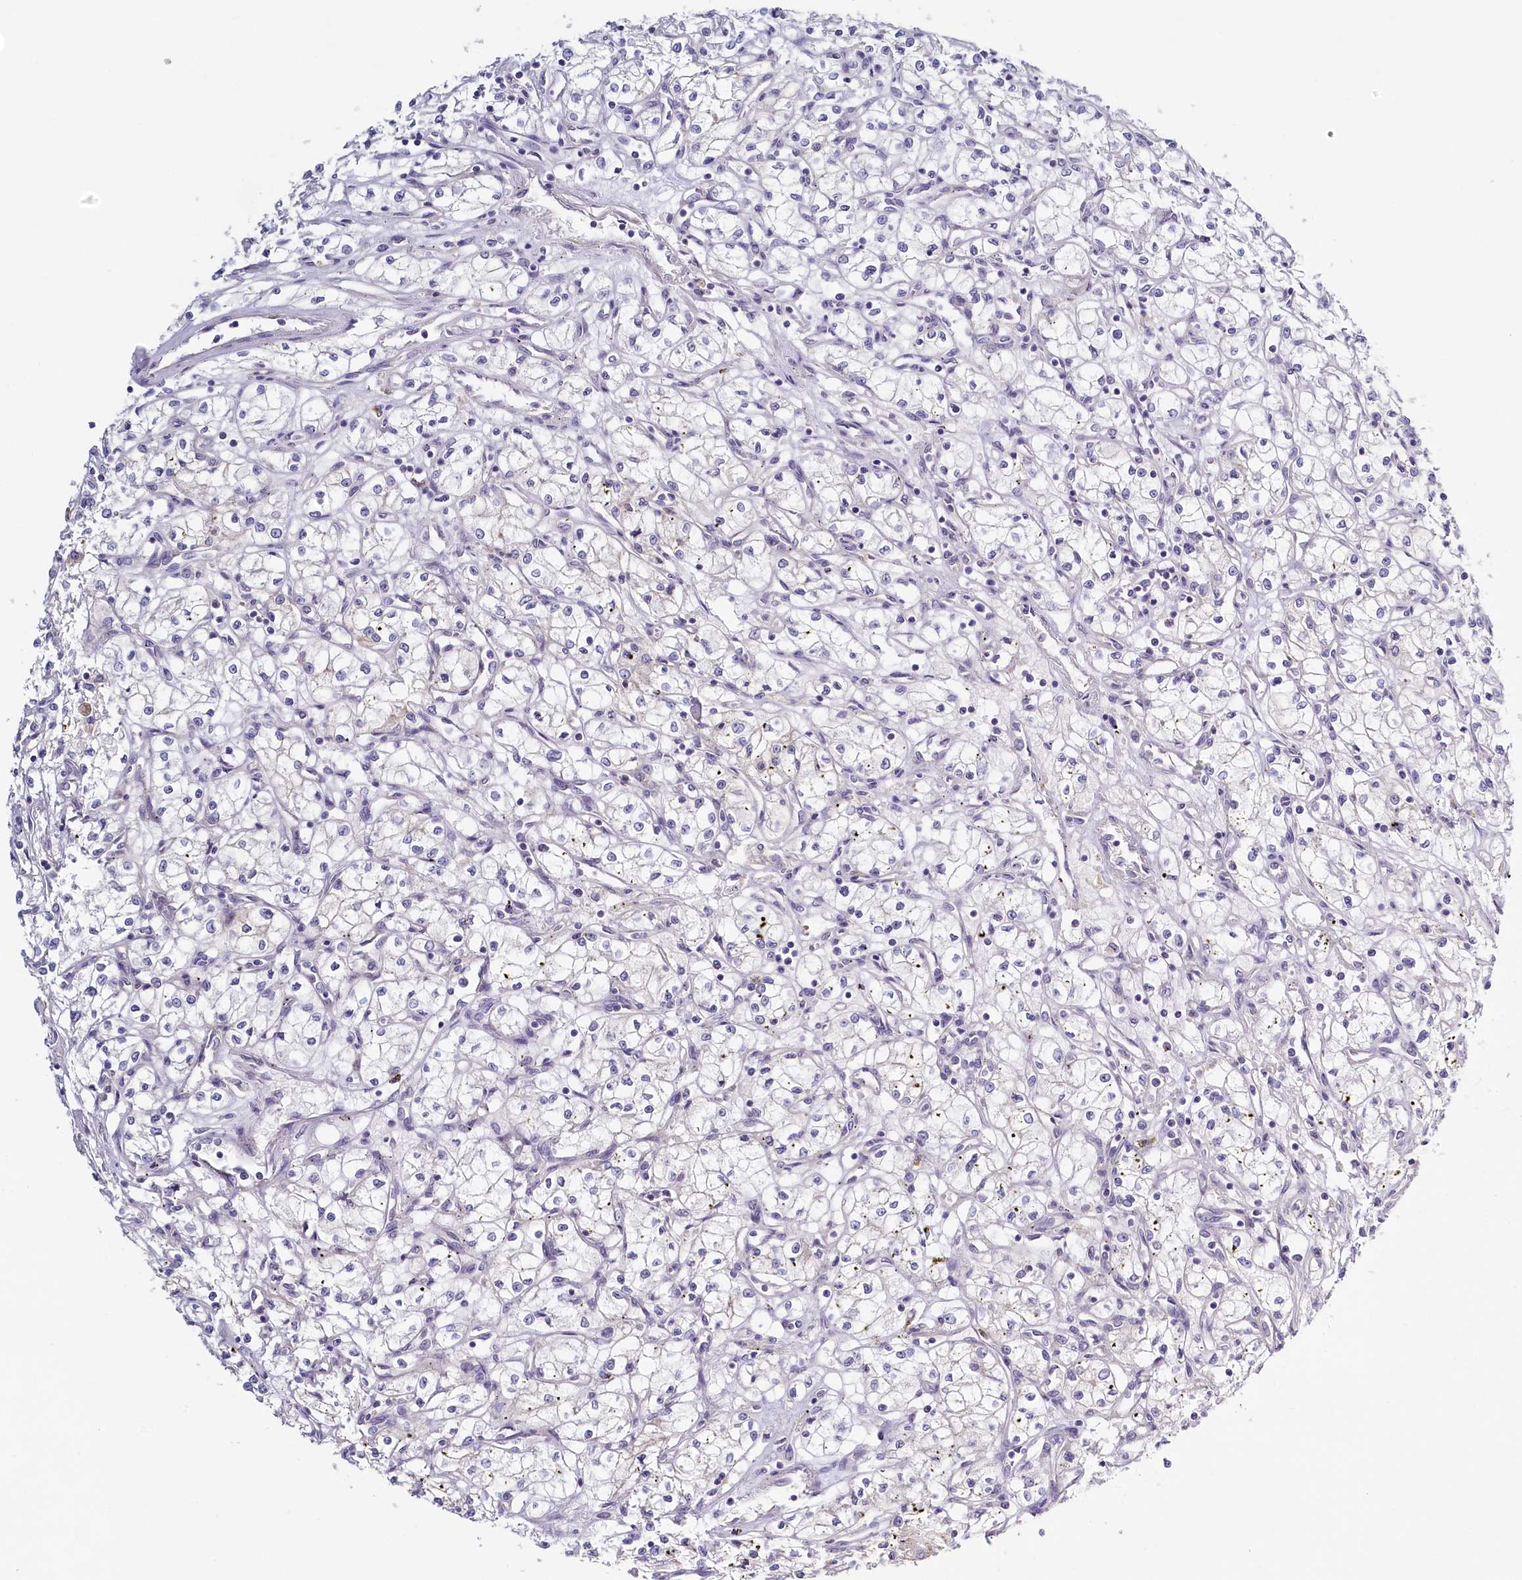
{"staining": {"intensity": "negative", "quantity": "none", "location": "none"}, "tissue": "renal cancer", "cell_type": "Tumor cells", "image_type": "cancer", "snomed": [{"axis": "morphology", "description": "Adenocarcinoma, NOS"}, {"axis": "topography", "description": "Kidney"}], "caption": "Tumor cells show no significant protein positivity in renal adenocarcinoma.", "gene": "PDE6D", "patient": {"sex": "male", "age": 59}}